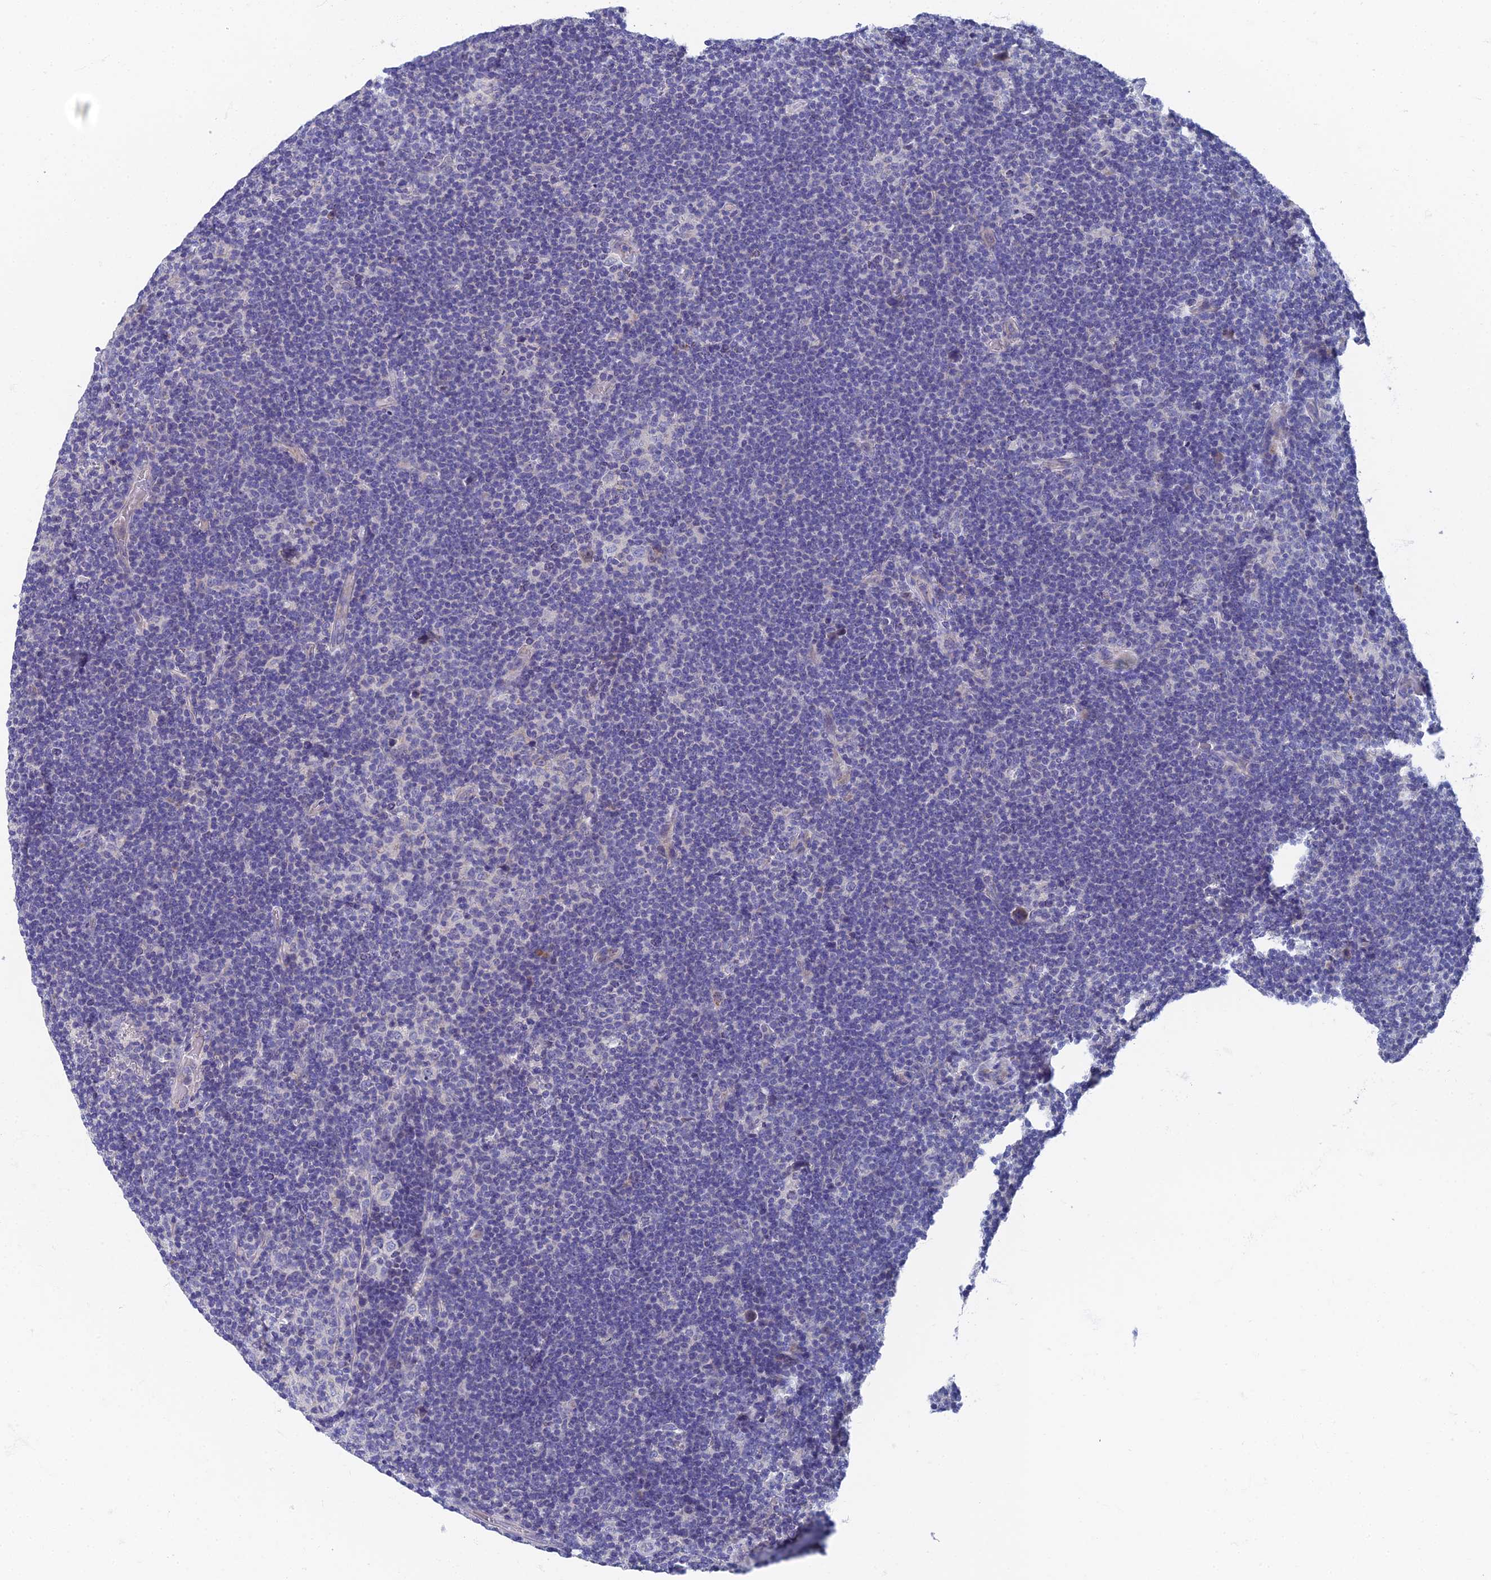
{"staining": {"intensity": "negative", "quantity": "none", "location": "none"}, "tissue": "lymphoma", "cell_type": "Tumor cells", "image_type": "cancer", "snomed": [{"axis": "morphology", "description": "Hodgkin's disease, NOS"}, {"axis": "topography", "description": "Lymph node"}], "caption": "Tumor cells show no significant protein staining in lymphoma.", "gene": "SPIN4", "patient": {"sex": "female", "age": 57}}